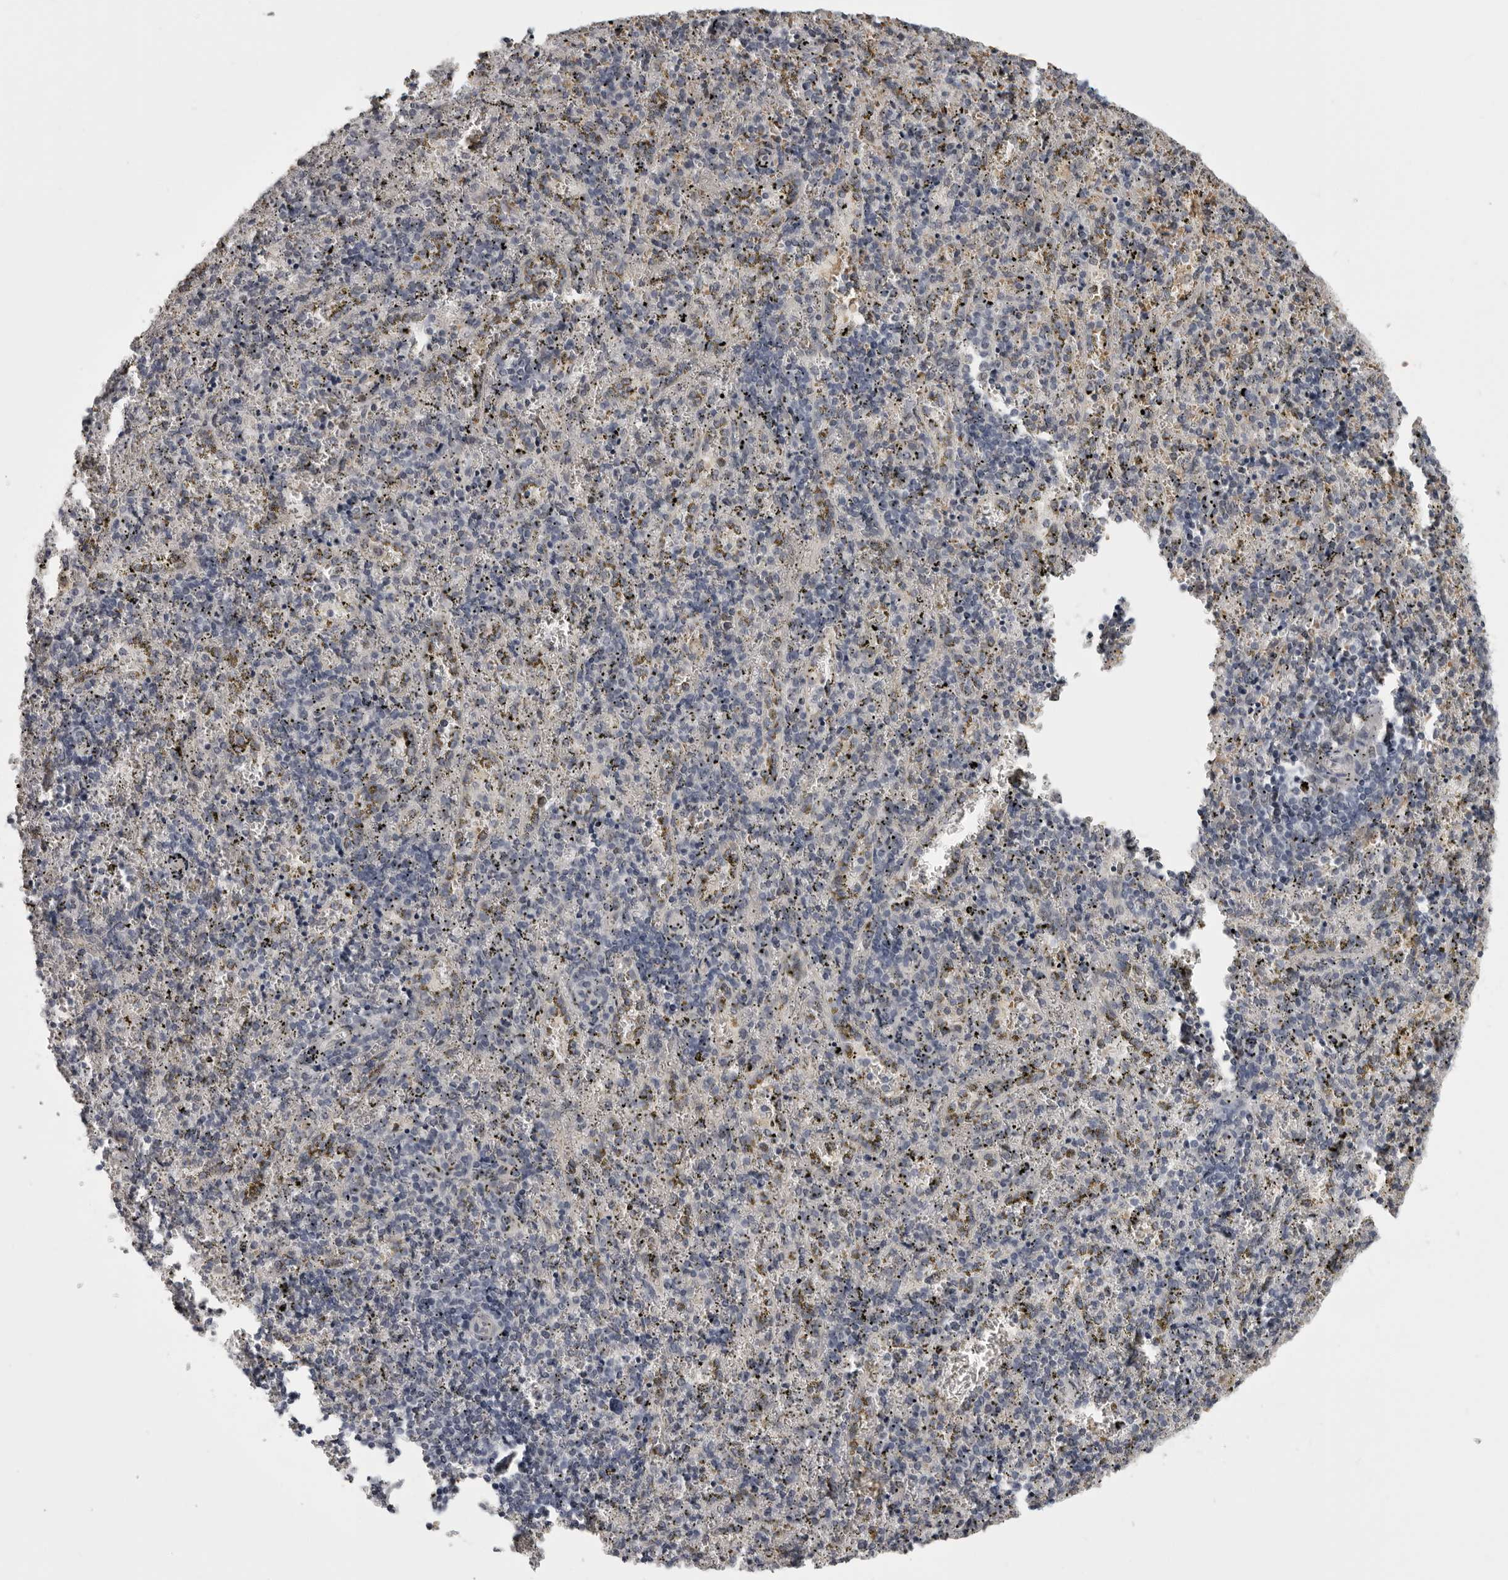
{"staining": {"intensity": "negative", "quantity": "none", "location": "none"}, "tissue": "spleen", "cell_type": "Cells in red pulp", "image_type": "normal", "snomed": [{"axis": "morphology", "description": "Normal tissue, NOS"}, {"axis": "topography", "description": "Spleen"}], "caption": "High magnification brightfield microscopy of unremarkable spleen stained with DAB (3,3'-diaminobenzidine) (brown) and counterstained with hematoxylin (blue): cells in red pulp show no significant positivity. The staining is performed using DAB brown chromogen with nuclei counter-stained in using hematoxylin.", "gene": "EPHA10", "patient": {"sex": "male", "age": 11}}